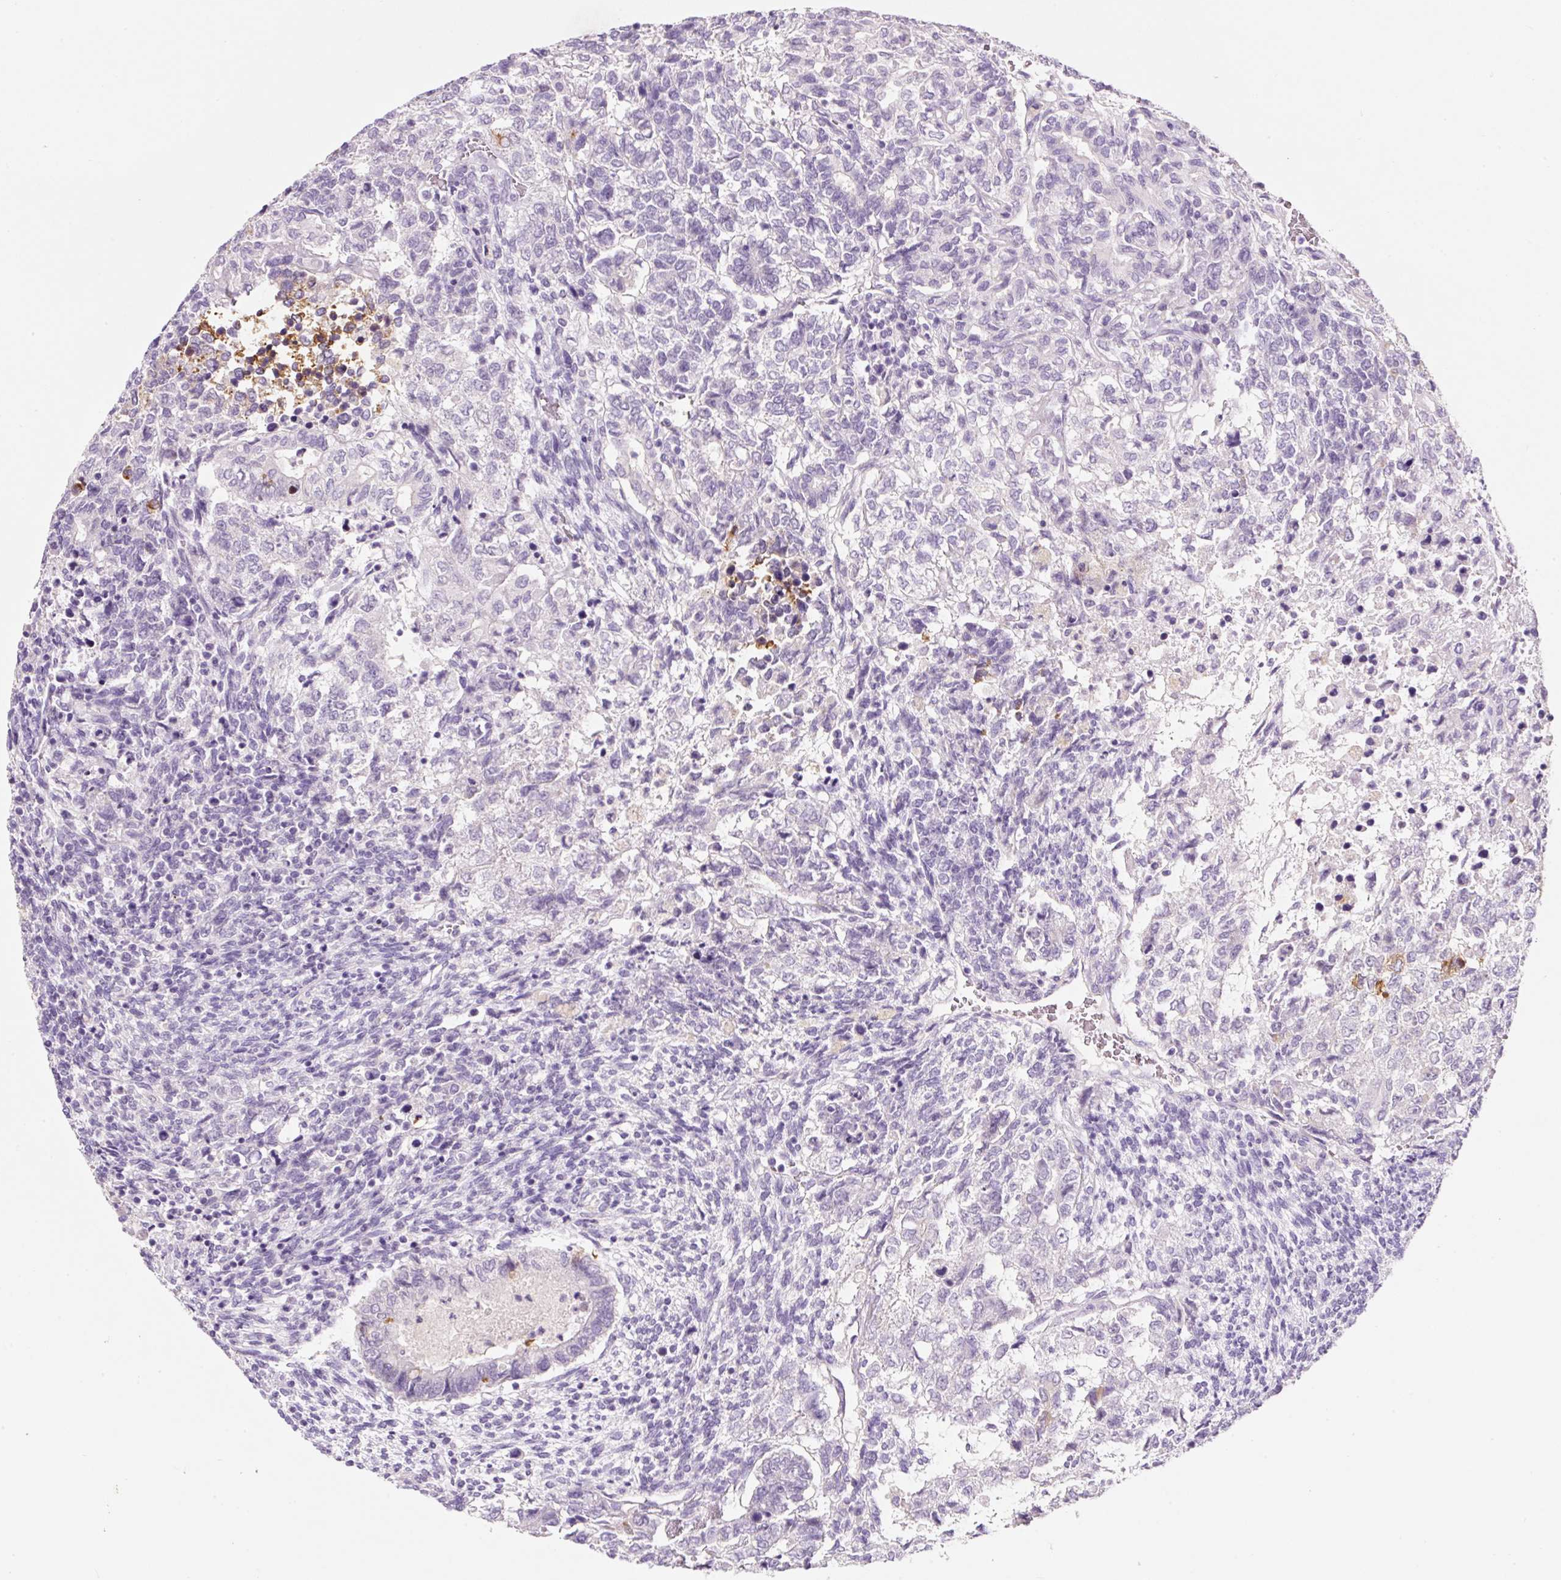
{"staining": {"intensity": "negative", "quantity": "none", "location": "none"}, "tissue": "testis cancer", "cell_type": "Tumor cells", "image_type": "cancer", "snomed": [{"axis": "morphology", "description": "Carcinoma, Embryonal, NOS"}, {"axis": "topography", "description": "Testis"}], "caption": "The immunohistochemistry (IHC) image has no significant positivity in tumor cells of testis cancer (embryonal carcinoma) tissue.", "gene": "SYP", "patient": {"sex": "male", "age": 23}}